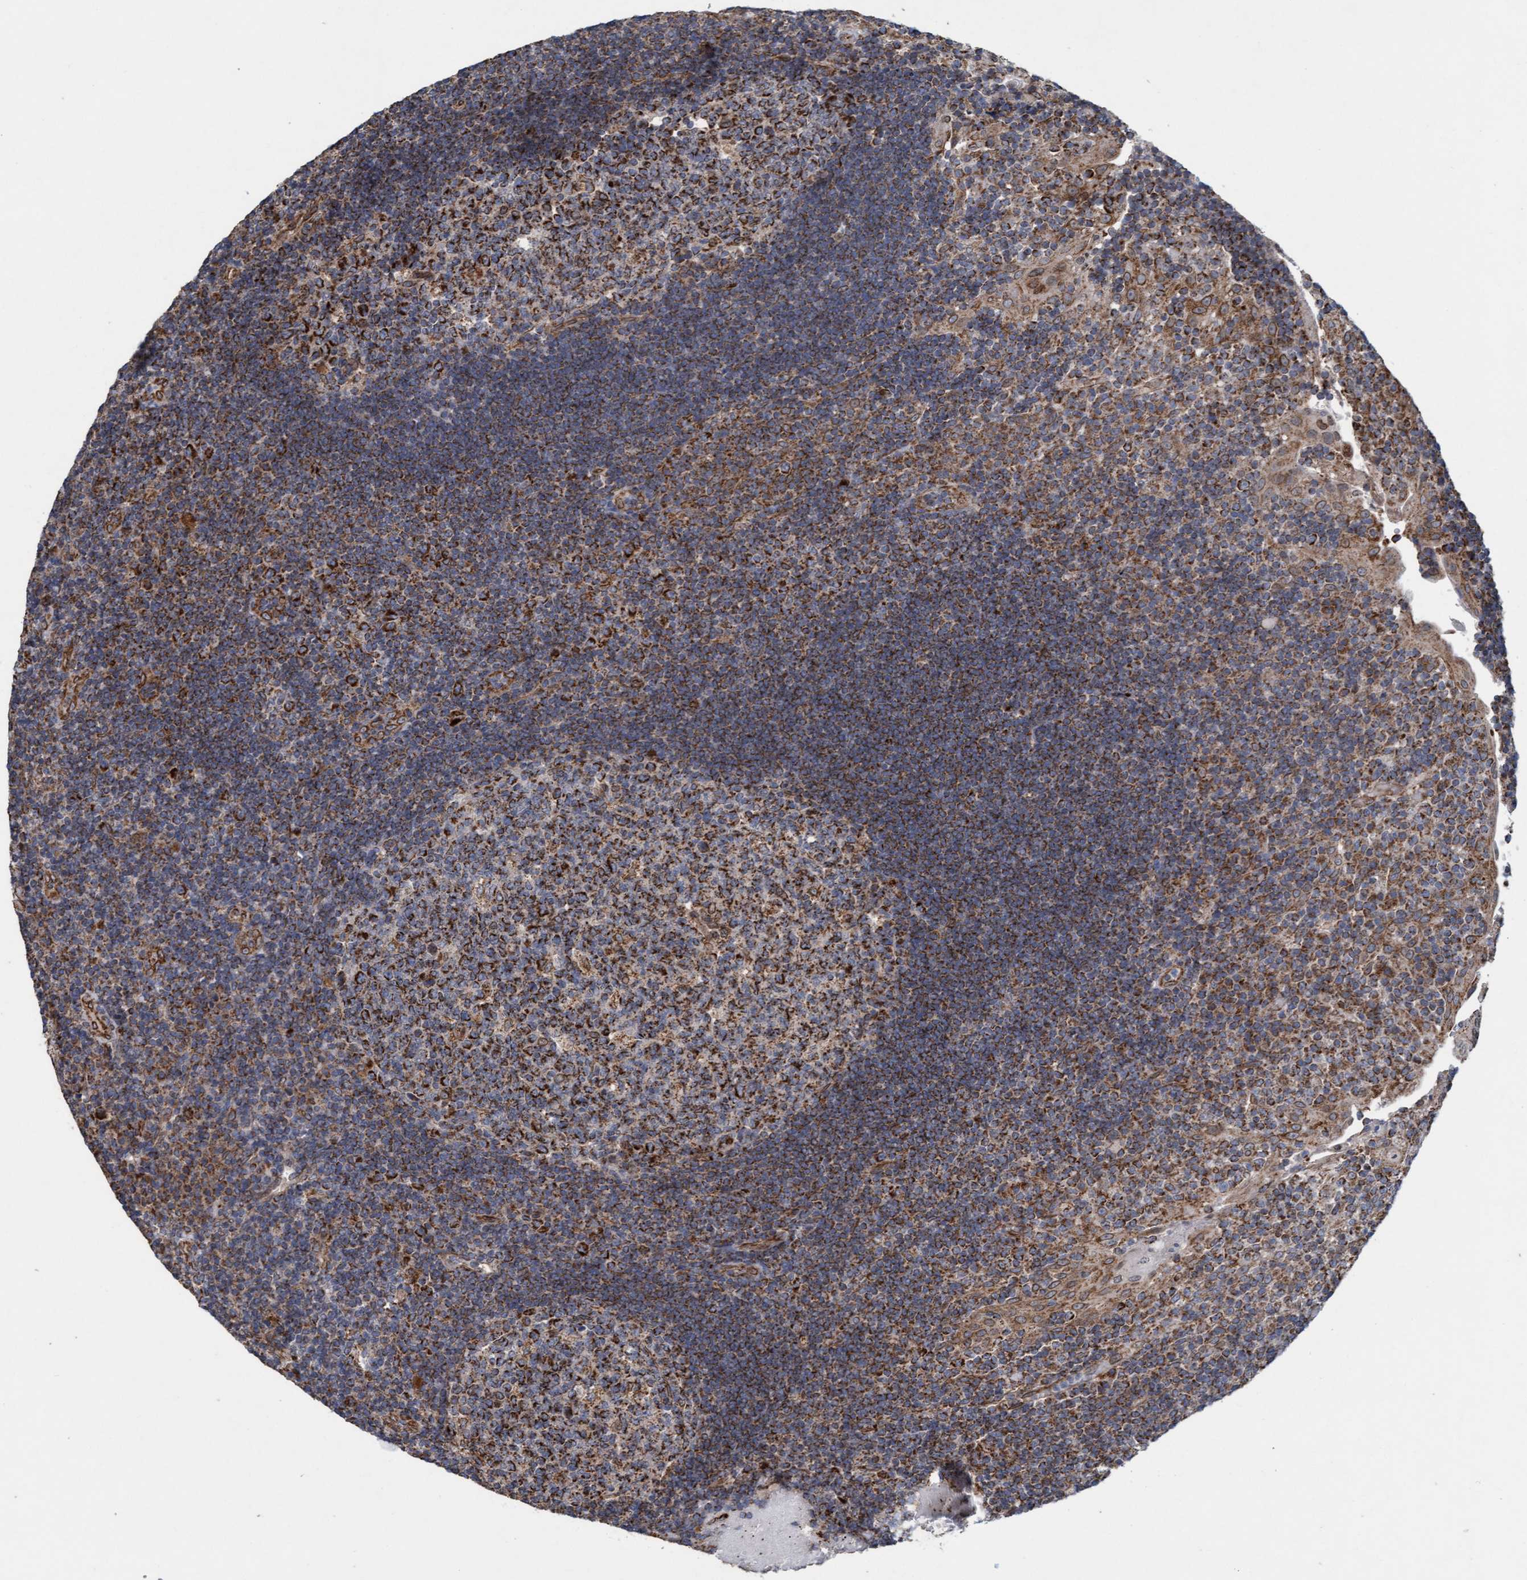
{"staining": {"intensity": "strong", "quantity": "25%-75%", "location": "cytoplasmic/membranous"}, "tissue": "tonsil", "cell_type": "Germinal center cells", "image_type": "normal", "snomed": [{"axis": "morphology", "description": "Normal tissue, NOS"}, {"axis": "topography", "description": "Tonsil"}], "caption": "Germinal center cells reveal high levels of strong cytoplasmic/membranous expression in about 25%-75% of cells in unremarkable human tonsil. Immunohistochemistry (ihc) stains the protein in brown and the nuclei are stained blue.", "gene": "MRPS23", "patient": {"sex": "female", "age": 40}}